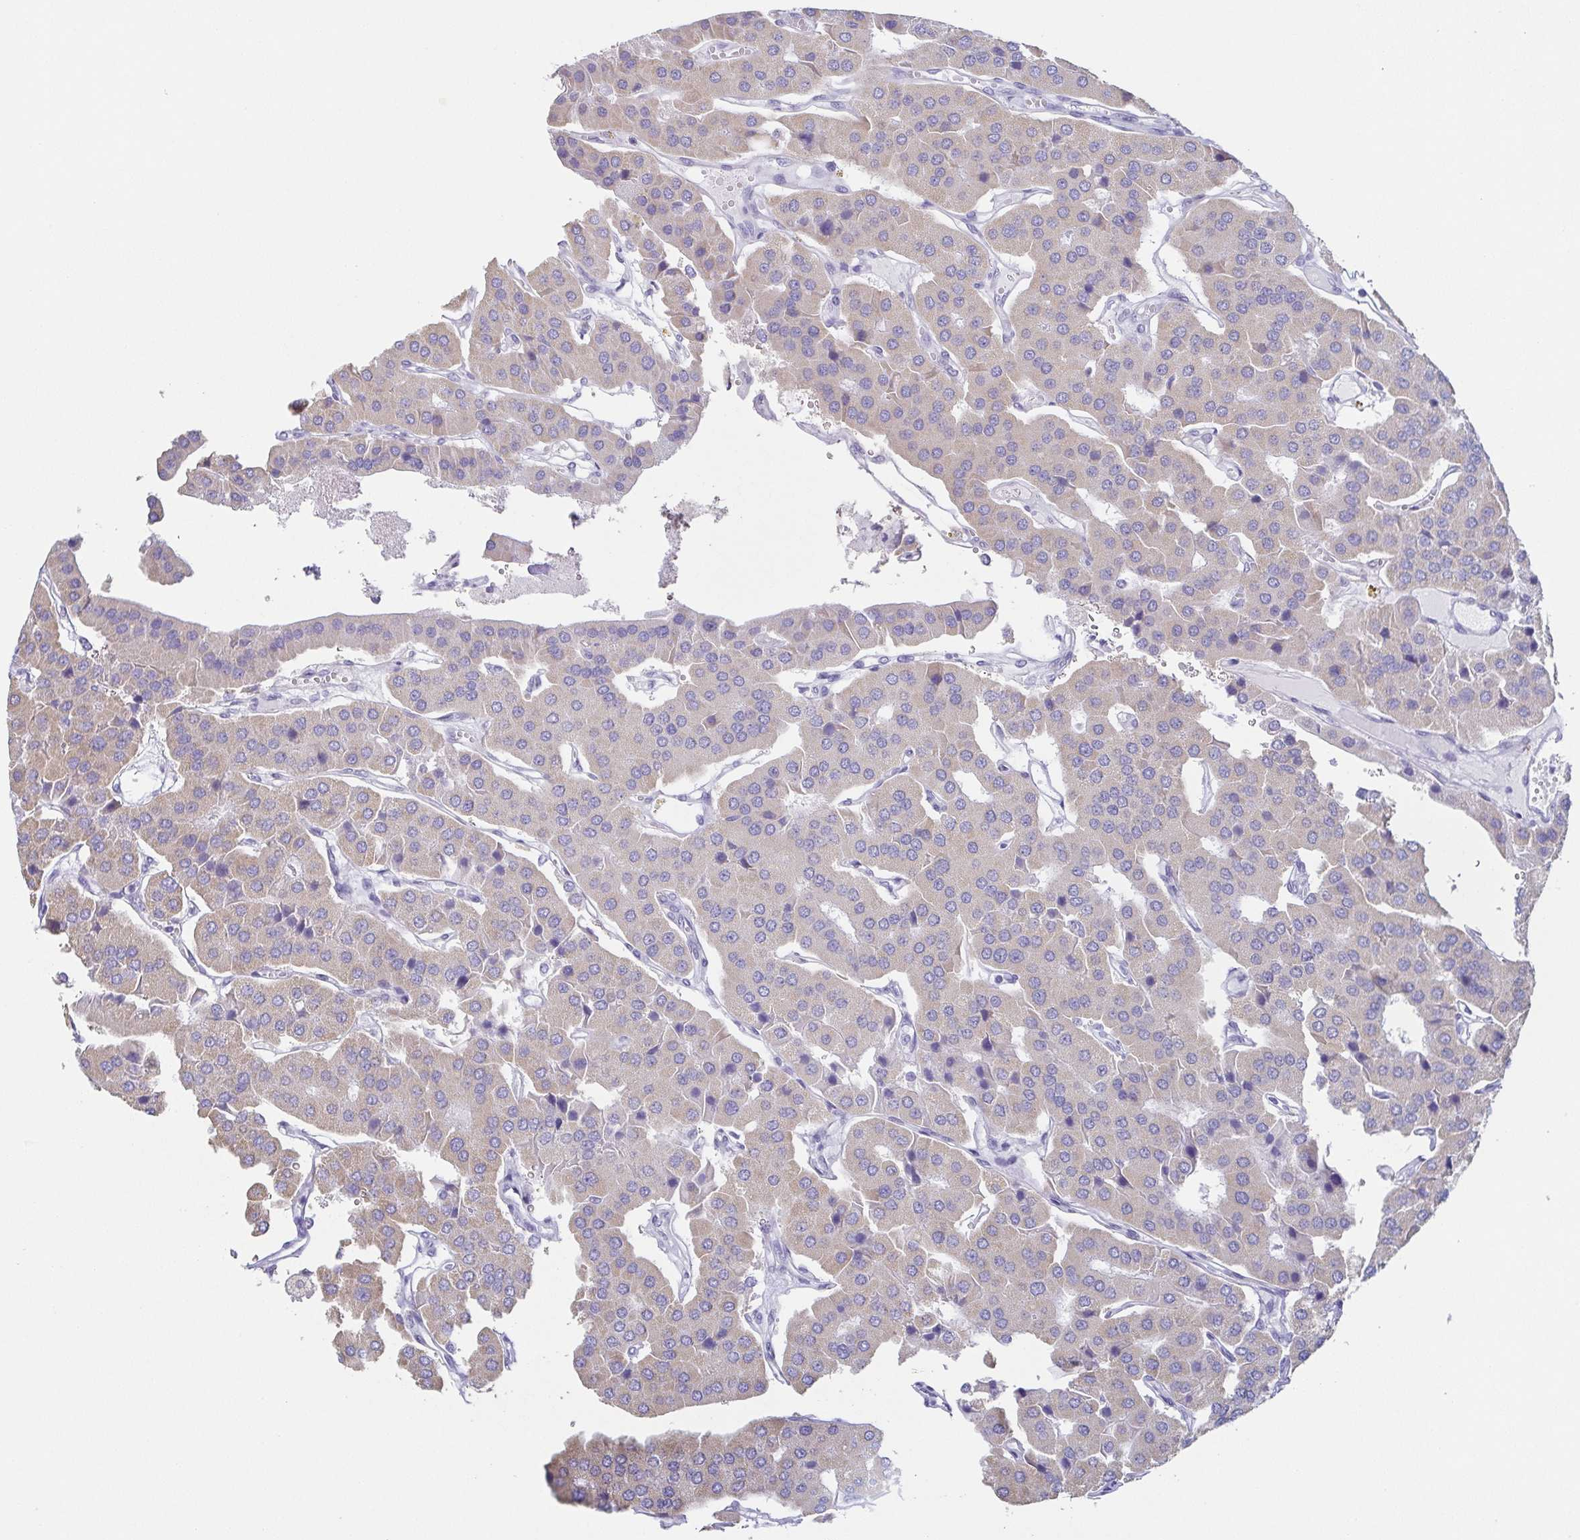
{"staining": {"intensity": "negative", "quantity": "none", "location": "none"}, "tissue": "parathyroid gland", "cell_type": "Glandular cells", "image_type": "normal", "snomed": [{"axis": "morphology", "description": "Normal tissue, NOS"}, {"axis": "morphology", "description": "Adenoma, NOS"}, {"axis": "topography", "description": "Parathyroid gland"}], "caption": "Immunohistochemistry (IHC) micrograph of normal parathyroid gland: human parathyroid gland stained with DAB (3,3'-diaminobenzidine) reveals no significant protein staining in glandular cells.", "gene": "PRR27", "patient": {"sex": "female", "age": 86}}